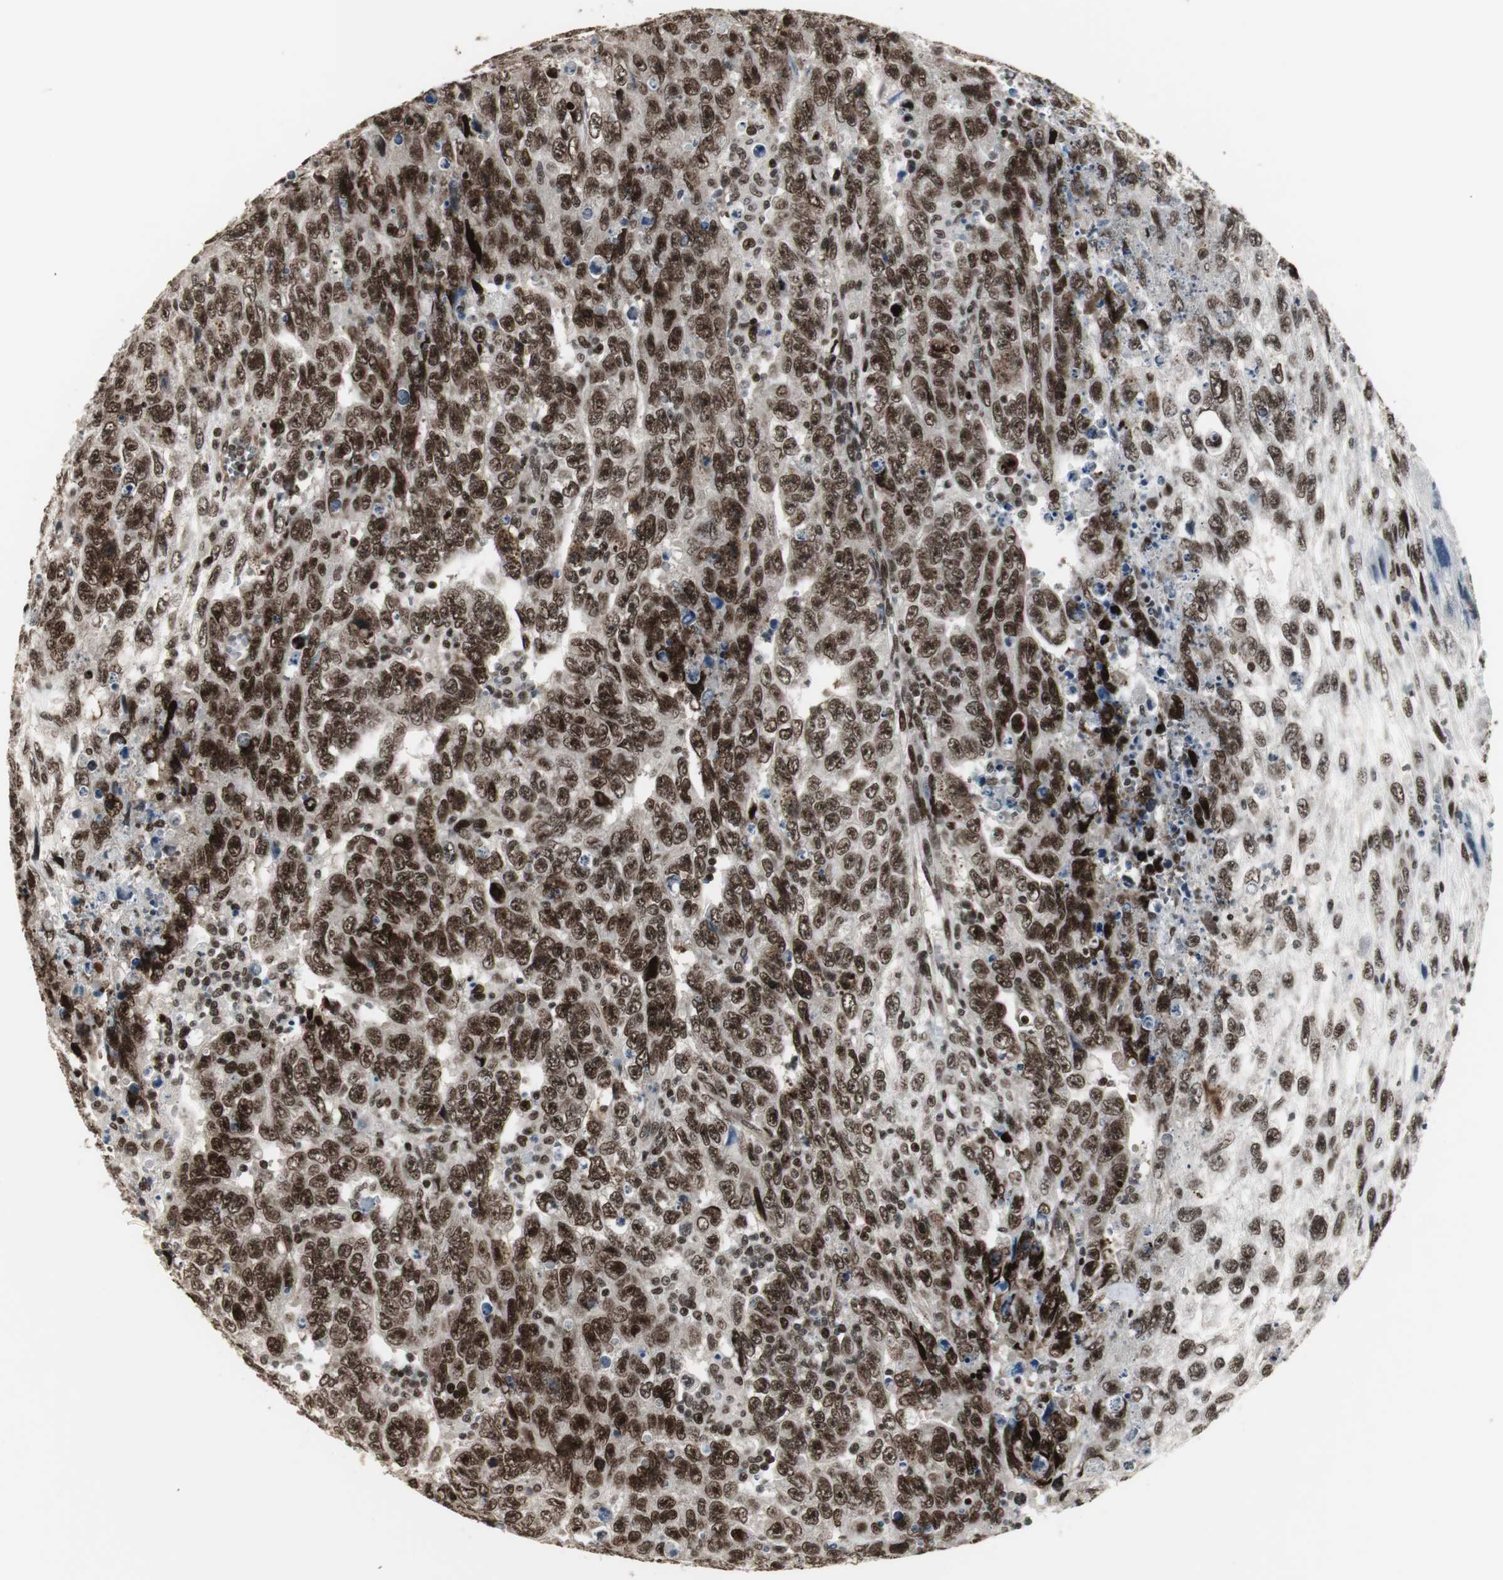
{"staining": {"intensity": "strong", "quantity": ">75%", "location": "cytoplasmic/membranous,nuclear"}, "tissue": "testis cancer", "cell_type": "Tumor cells", "image_type": "cancer", "snomed": [{"axis": "morphology", "description": "Carcinoma, Embryonal, NOS"}, {"axis": "topography", "description": "Testis"}], "caption": "Human testis embryonal carcinoma stained with a protein marker reveals strong staining in tumor cells.", "gene": "TAF5", "patient": {"sex": "male", "age": 28}}